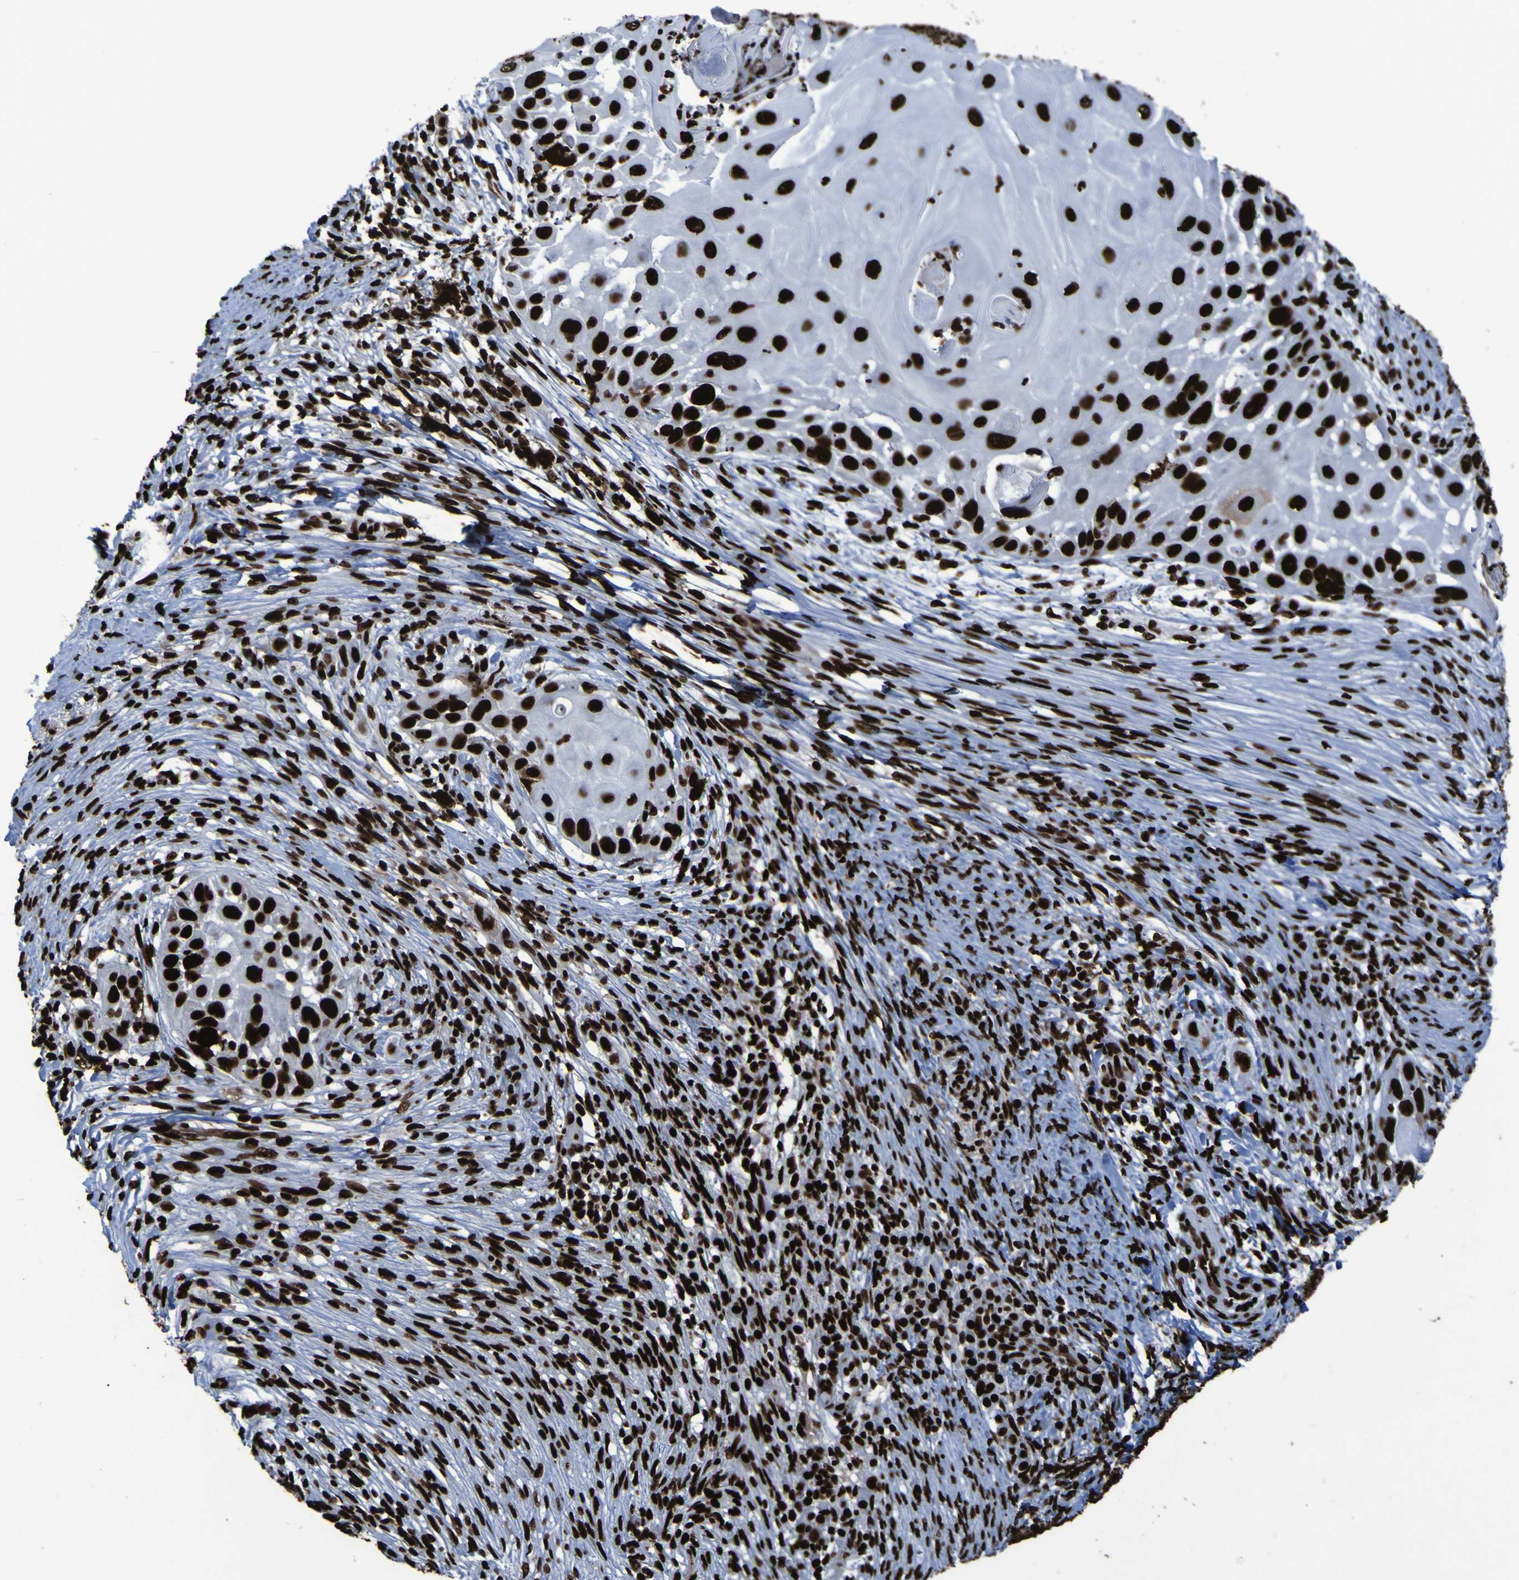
{"staining": {"intensity": "strong", "quantity": ">75%", "location": "nuclear"}, "tissue": "skin cancer", "cell_type": "Tumor cells", "image_type": "cancer", "snomed": [{"axis": "morphology", "description": "Squamous cell carcinoma, NOS"}, {"axis": "topography", "description": "Skin"}], "caption": "Strong nuclear protein positivity is present in about >75% of tumor cells in skin cancer. The protein is shown in brown color, while the nuclei are stained blue.", "gene": "NPM1", "patient": {"sex": "female", "age": 44}}